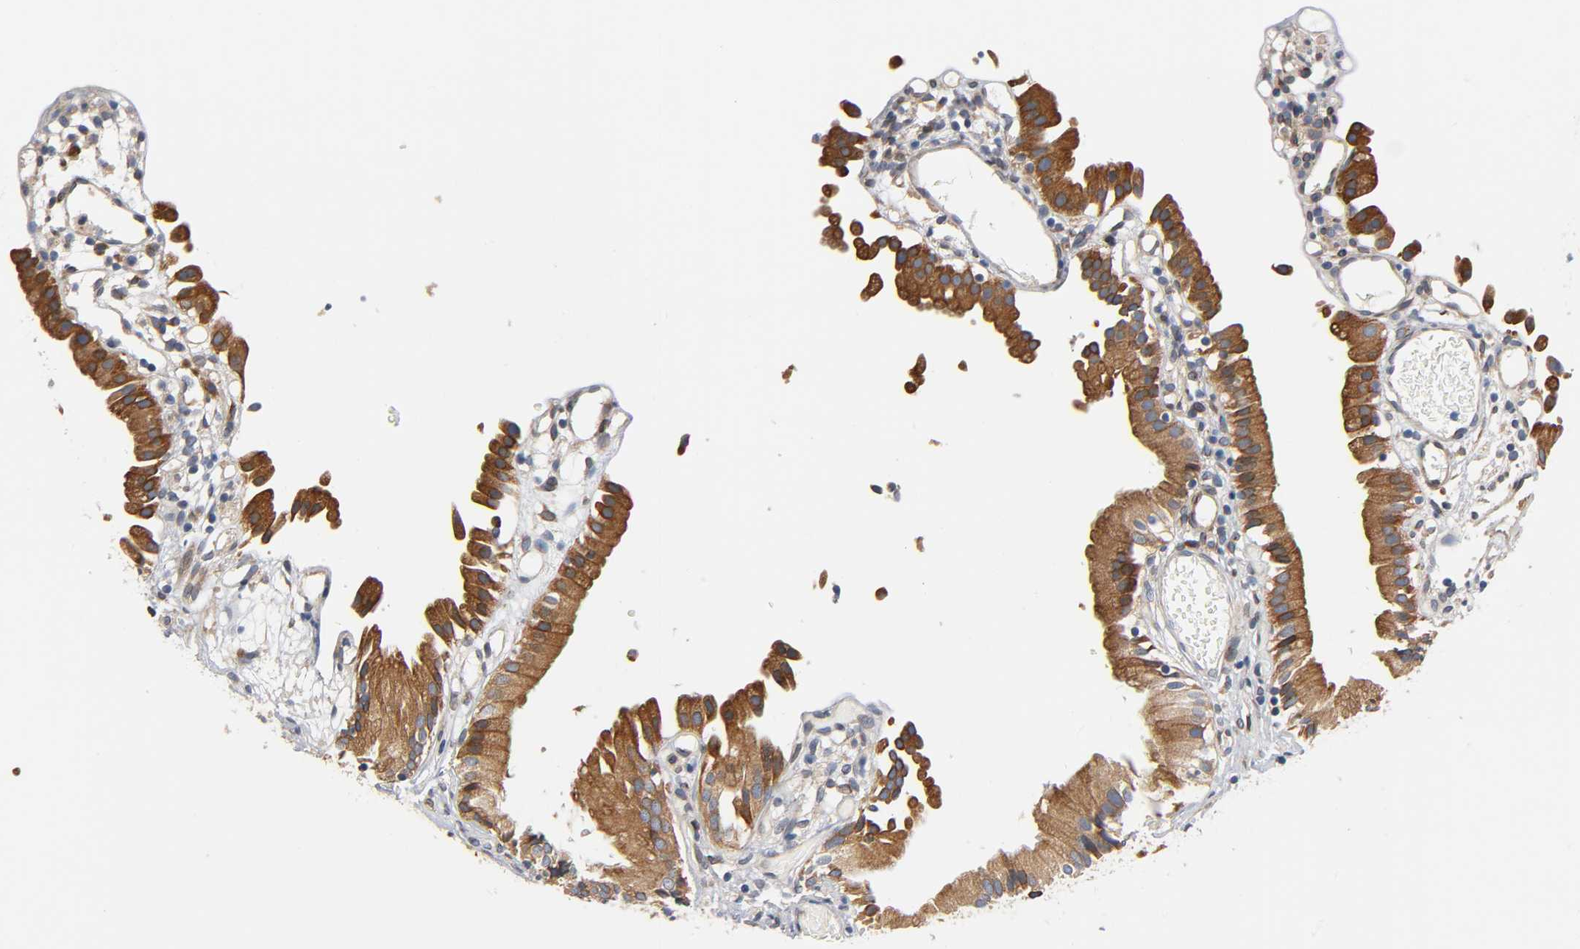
{"staining": {"intensity": "moderate", "quantity": ">75%", "location": "cytoplasmic/membranous"}, "tissue": "gallbladder", "cell_type": "Glandular cells", "image_type": "normal", "snomed": [{"axis": "morphology", "description": "Normal tissue, NOS"}, {"axis": "topography", "description": "Gallbladder"}], "caption": "Immunohistochemistry (IHC) image of unremarkable human gallbladder stained for a protein (brown), which reveals medium levels of moderate cytoplasmic/membranous staining in about >75% of glandular cells.", "gene": "ASB6", "patient": {"sex": "male", "age": 65}}